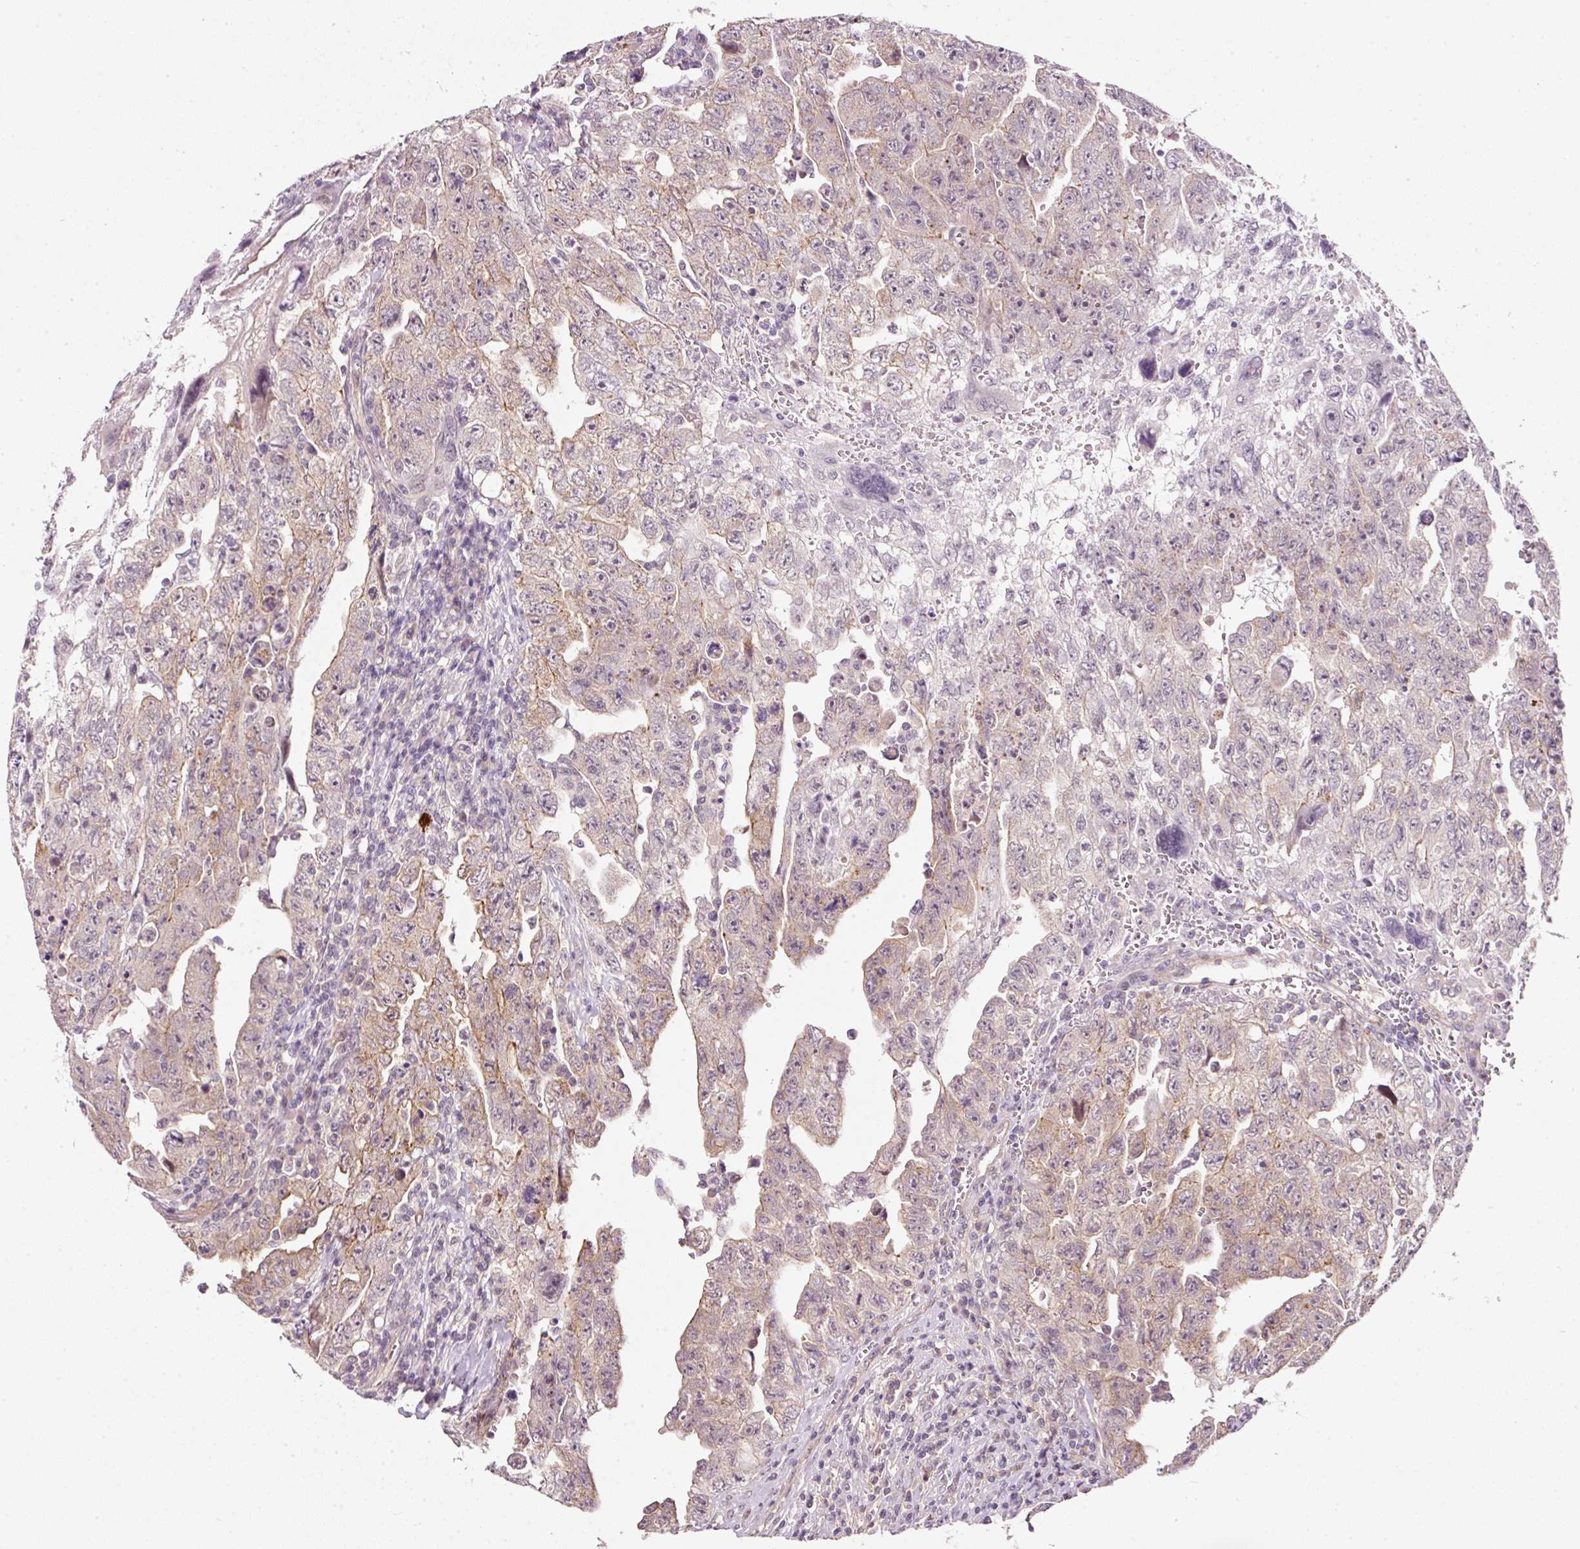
{"staining": {"intensity": "weak", "quantity": "<25%", "location": "cytoplasmic/membranous"}, "tissue": "testis cancer", "cell_type": "Tumor cells", "image_type": "cancer", "snomed": [{"axis": "morphology", "description": "Carcinoma, Embryonal, NOS"}, {"axis": "topography", "description": "Testis"}], "caption": "DAB (3,3'-diaminobenzidine) immunohistochemical staining of testis embryonal carcinoma reveals no significant staining in tumor cells.", "gene": "TIRAP", "patient": {"sex": "male", "age": 28}}